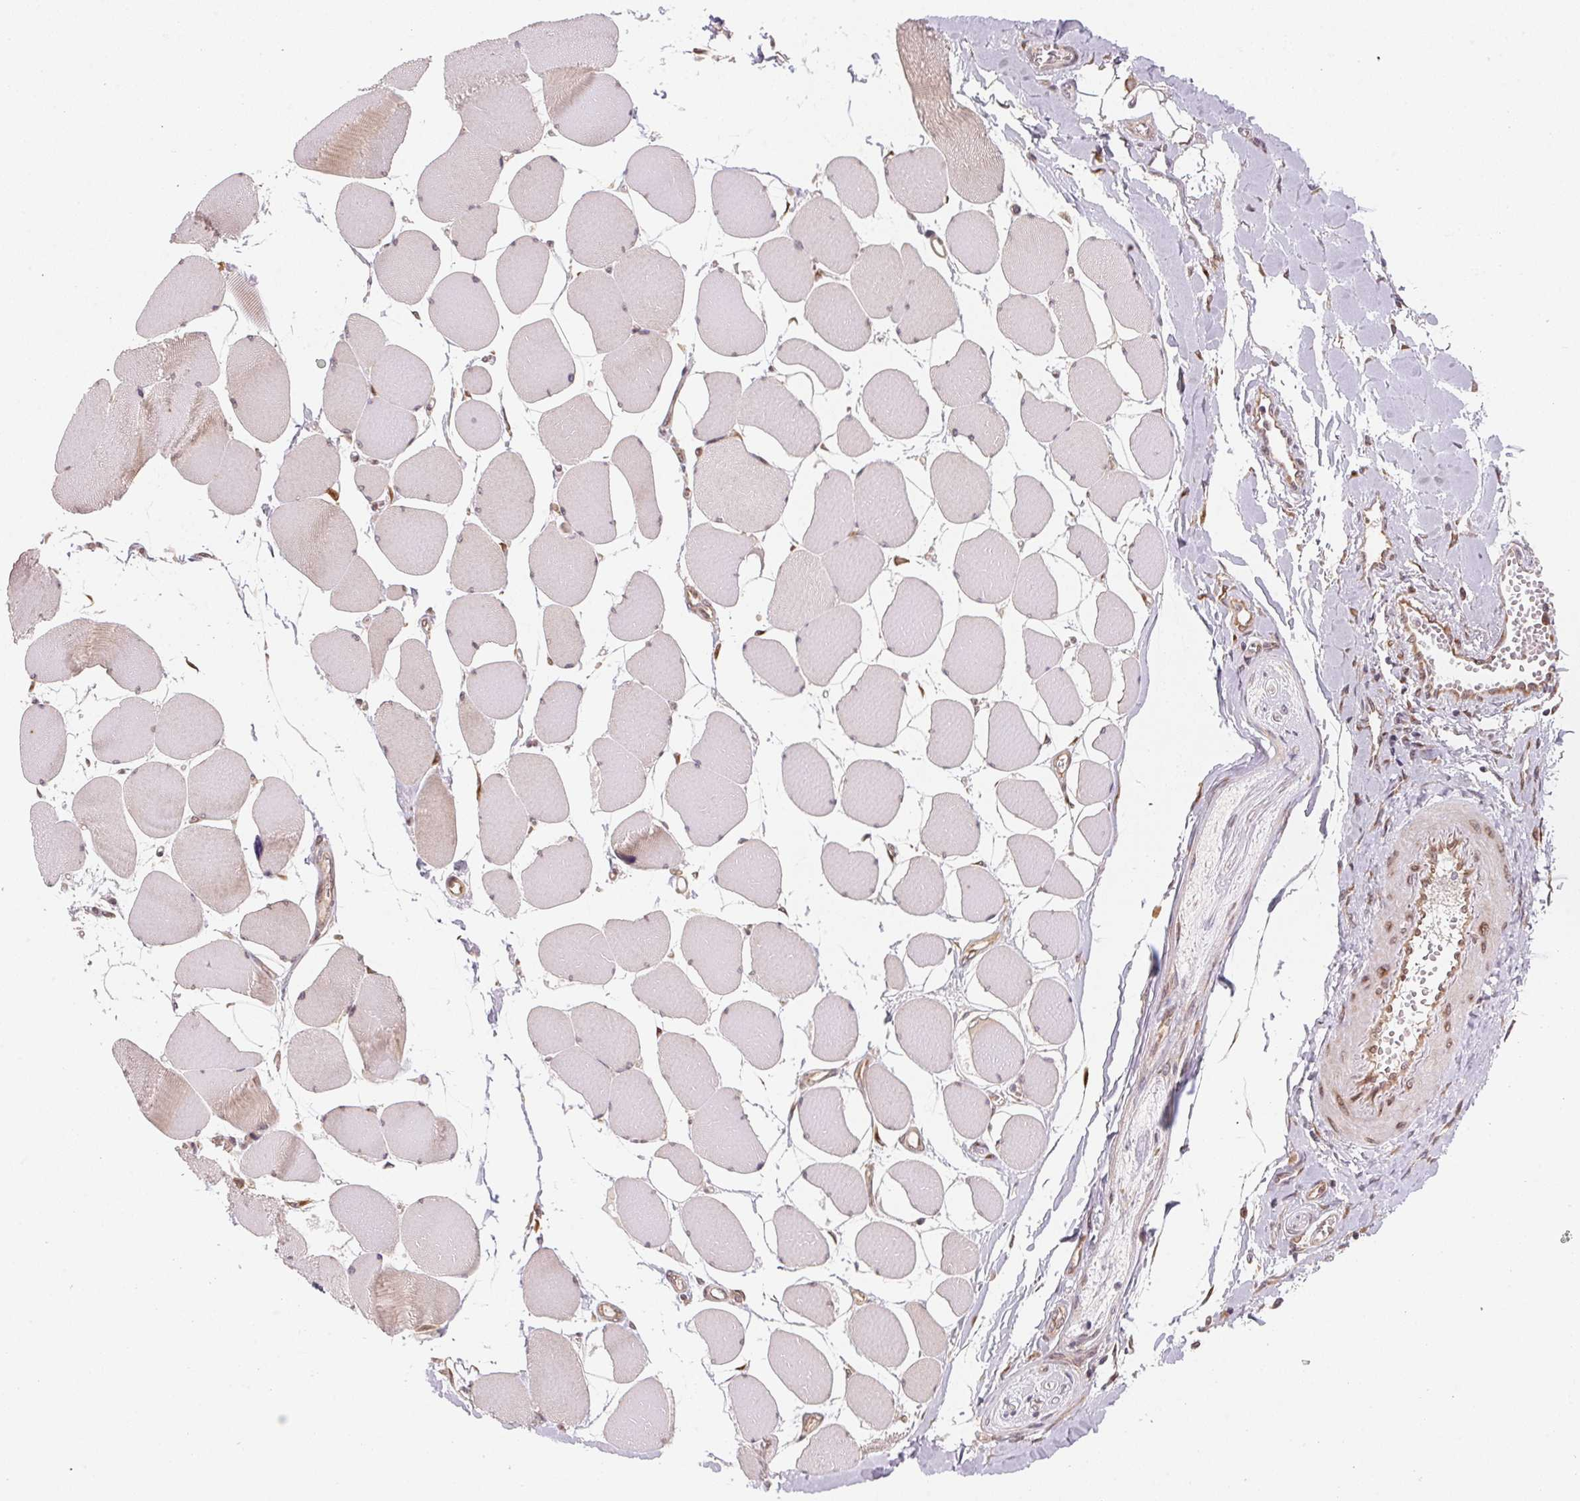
{"staining": {"intensity": "weak", "quantity": "25%-75%", "location": "cytoplasmic/membranous"}, "tissue": "skeletal muscle", "cell_type": "Myocytes", "image_type": "normal", "snomed": [{"axis": "morphology", "description": "Normal tissue, NOS"}, {"axis": "topography", "description": "Skeletal muscle"}], "caption": "Immunohistochemical staining of benign skeletal muscle demonstrates weak cytoplasmic/membranous protein positivity in approximately 25%-75% of myocytes. (Stains: DAB in brown, nuclei in blue, Microscopy: brightfield microscopy at high magnification).", "gene": "EI24", "patient": {"sex": "female", "age": 75}}